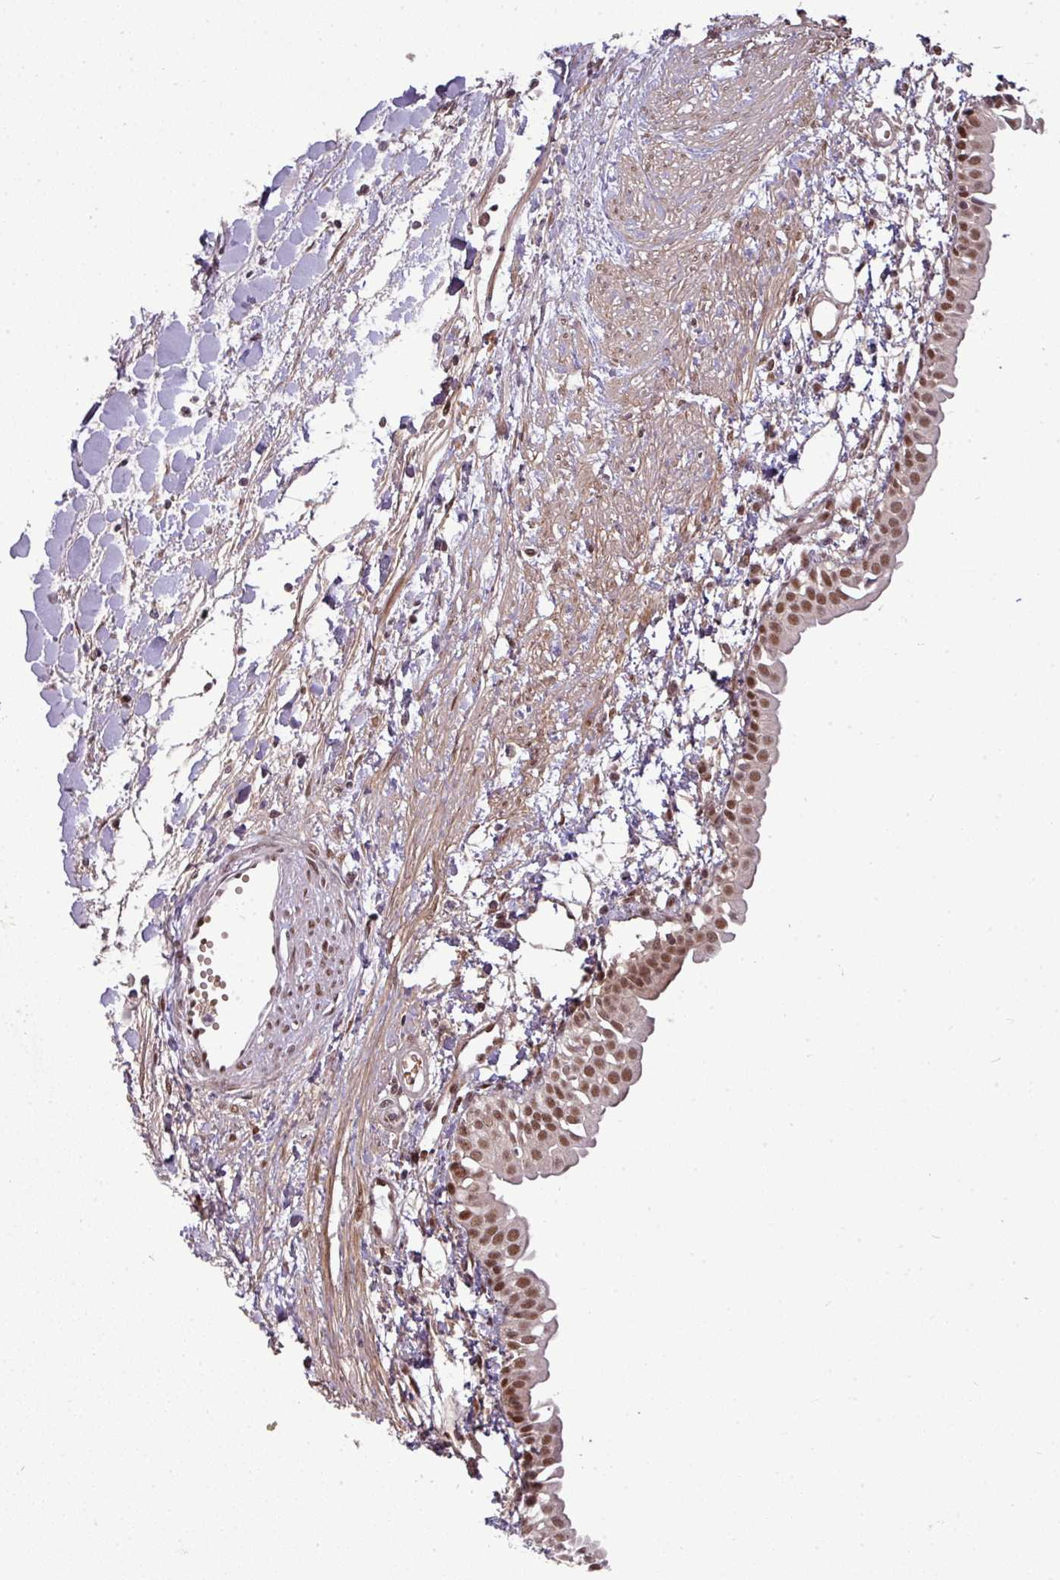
{"staining": {"intensity": "moderate", "quantity": ">75%", "location": "nuclear"}, "tissue": "renal cancer", "cell_type": "Tumor cells", "image_type": "cancer", "snomed": [{"axis": "morphology", "description": "Adenocarcinoma, NOS"}, {"axis": "topography", "description": "Kidney"}], "caption": "Moderate nuclear positivity is seen in approximately >75% of tumor cells in adenocarcinoma (renal). The staining was performed using DAB (3,3'-diaminobenzidine), with brown indicating positive protein expression. Nuclei are stained blue with hematoxylin.", "gene": "CIC", "patient": {"sex": "male", "age": 59}}